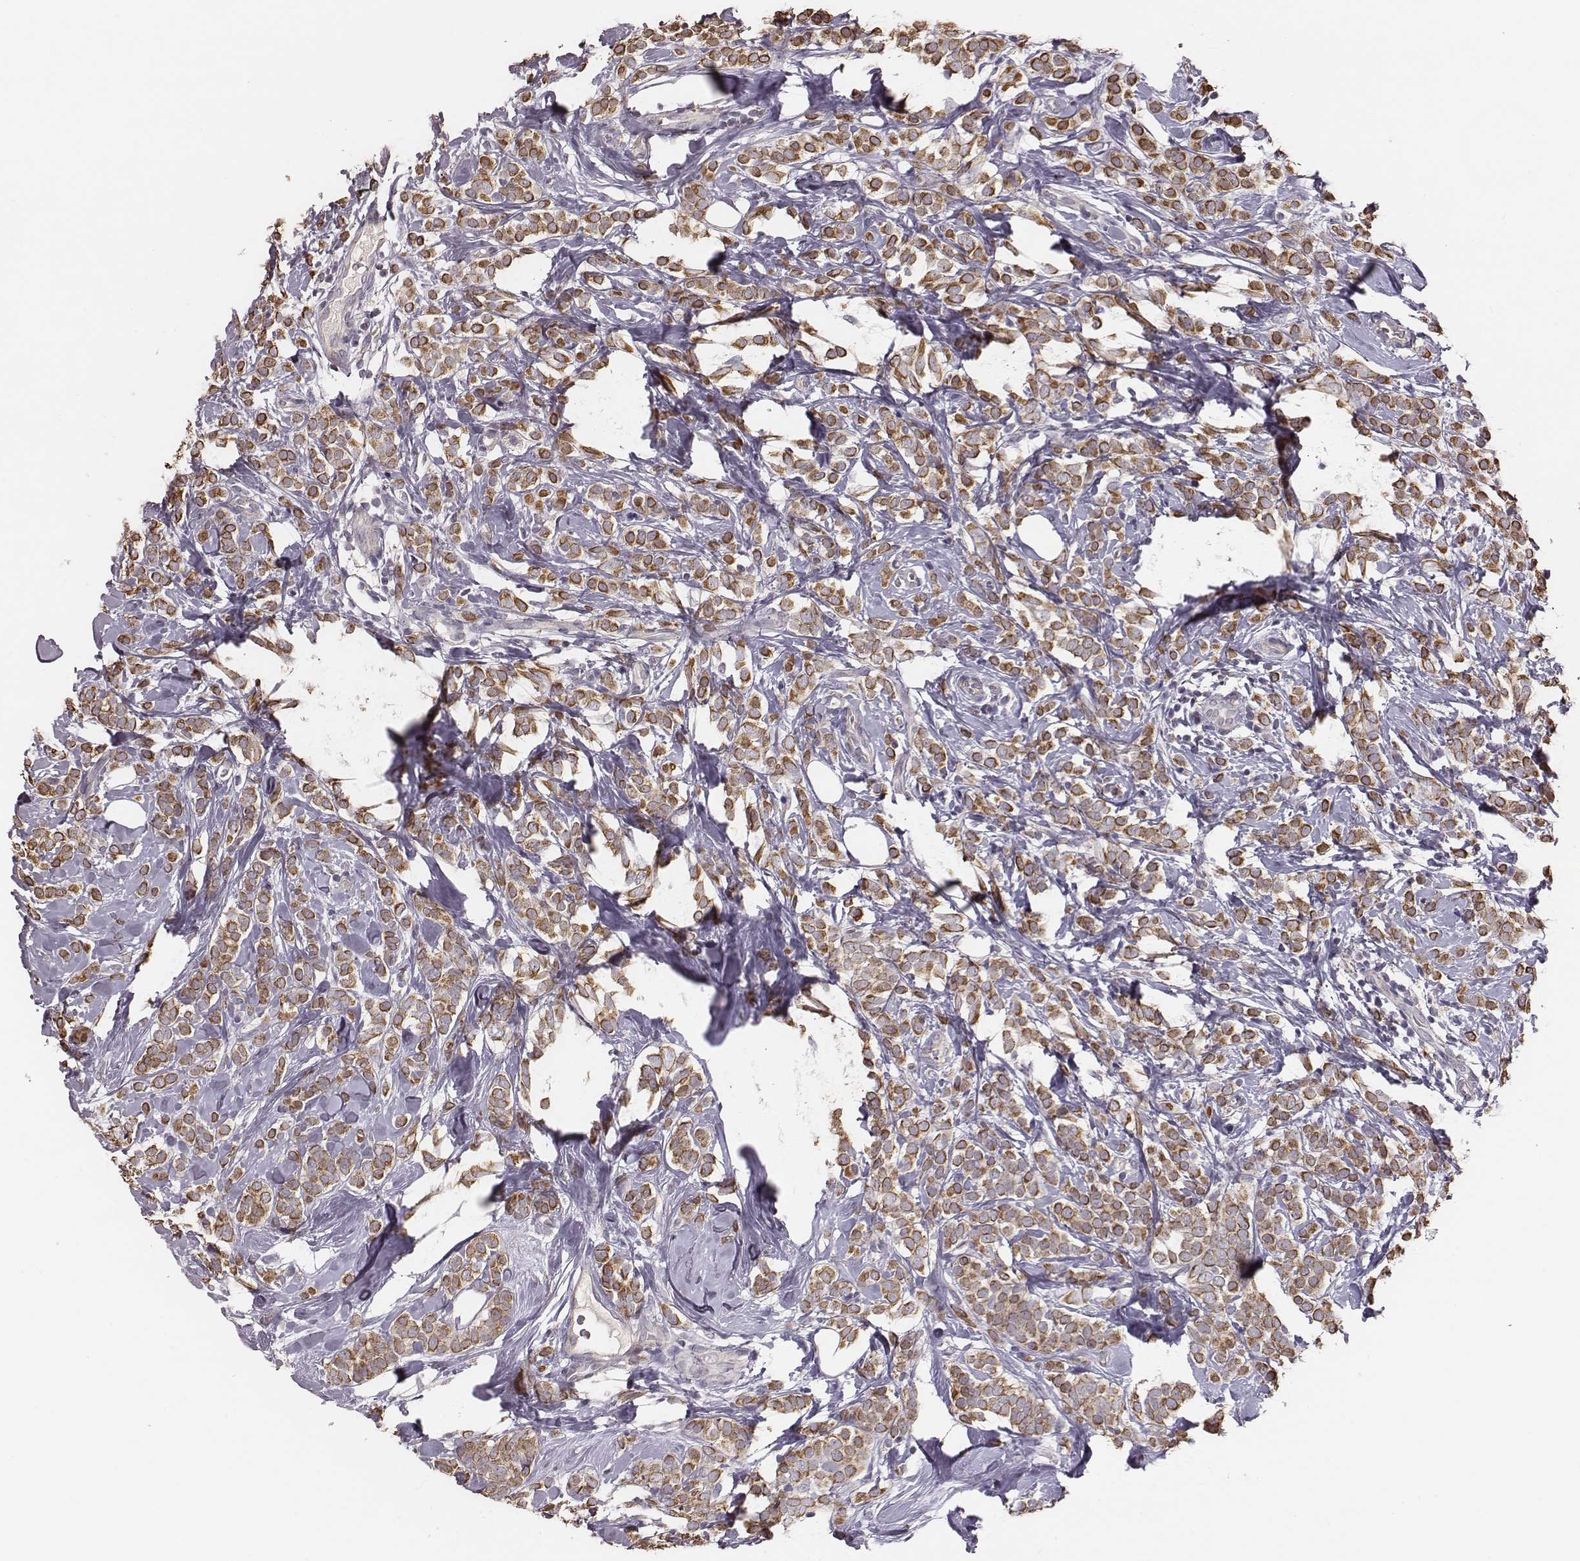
{"staining": {"intensity": "moderate", "quantity": ">75%", "location": "cytoplasmic/membranous"}, "tissue": "breast cancer", "cell_type": "Tumor cells", "image_type": "cancer", "snomed": [{"axis": "morphology", "description": "Lobular carcinoma"}, {"axis": "topography", "description": "Breast"}], "caption": "Tumor cells display moderate cytoplasmic/membranous expression in about >75% of cells in breast cancer.", "gene": "HAVCR1", "patient": {"sex": "female", "age": 49}}